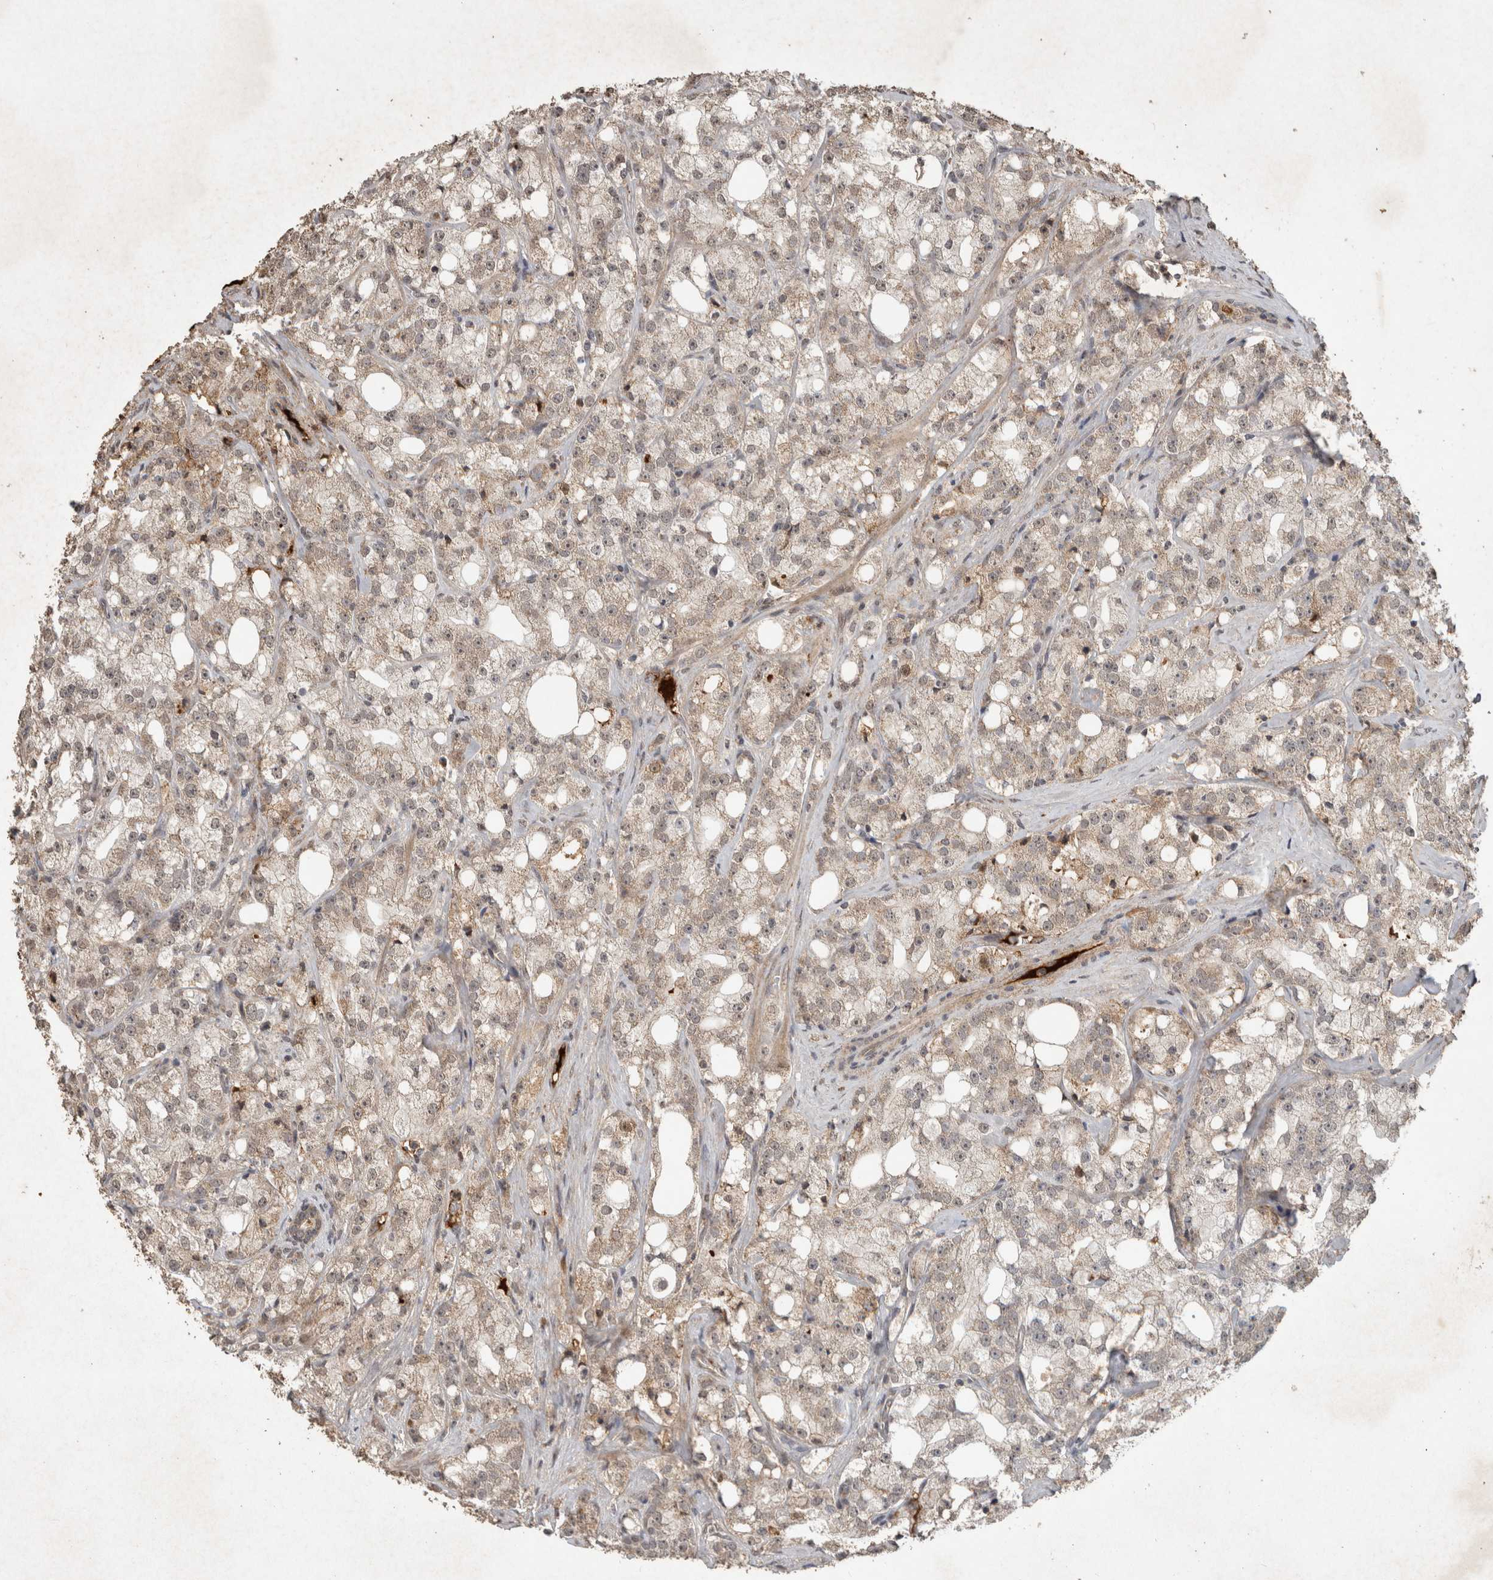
{"staining": {"intensity": "weak", "quantity": ">75%", "location": "cytoplasmic/membranous"}, "tissue": "prostate cancer", "cell_type": "Tumor cells", "image_type": "cancer", "snomed": [{"axis": "morphology", "description": "Adenocarcinoma, High grade"}, {"axis": "topography", "description": "Prostate"}], "caption": "Immunohistochemical staining of human prostate adenocarcinoma (high-grade) reveals low levels of weak cytoplasmic/membranous expression in about >75% of tumor cells. (IHC, brightfield microscopy, high magnification).", "gene": "FAM3A", "patient": {"sex": "male", "age": 64}}